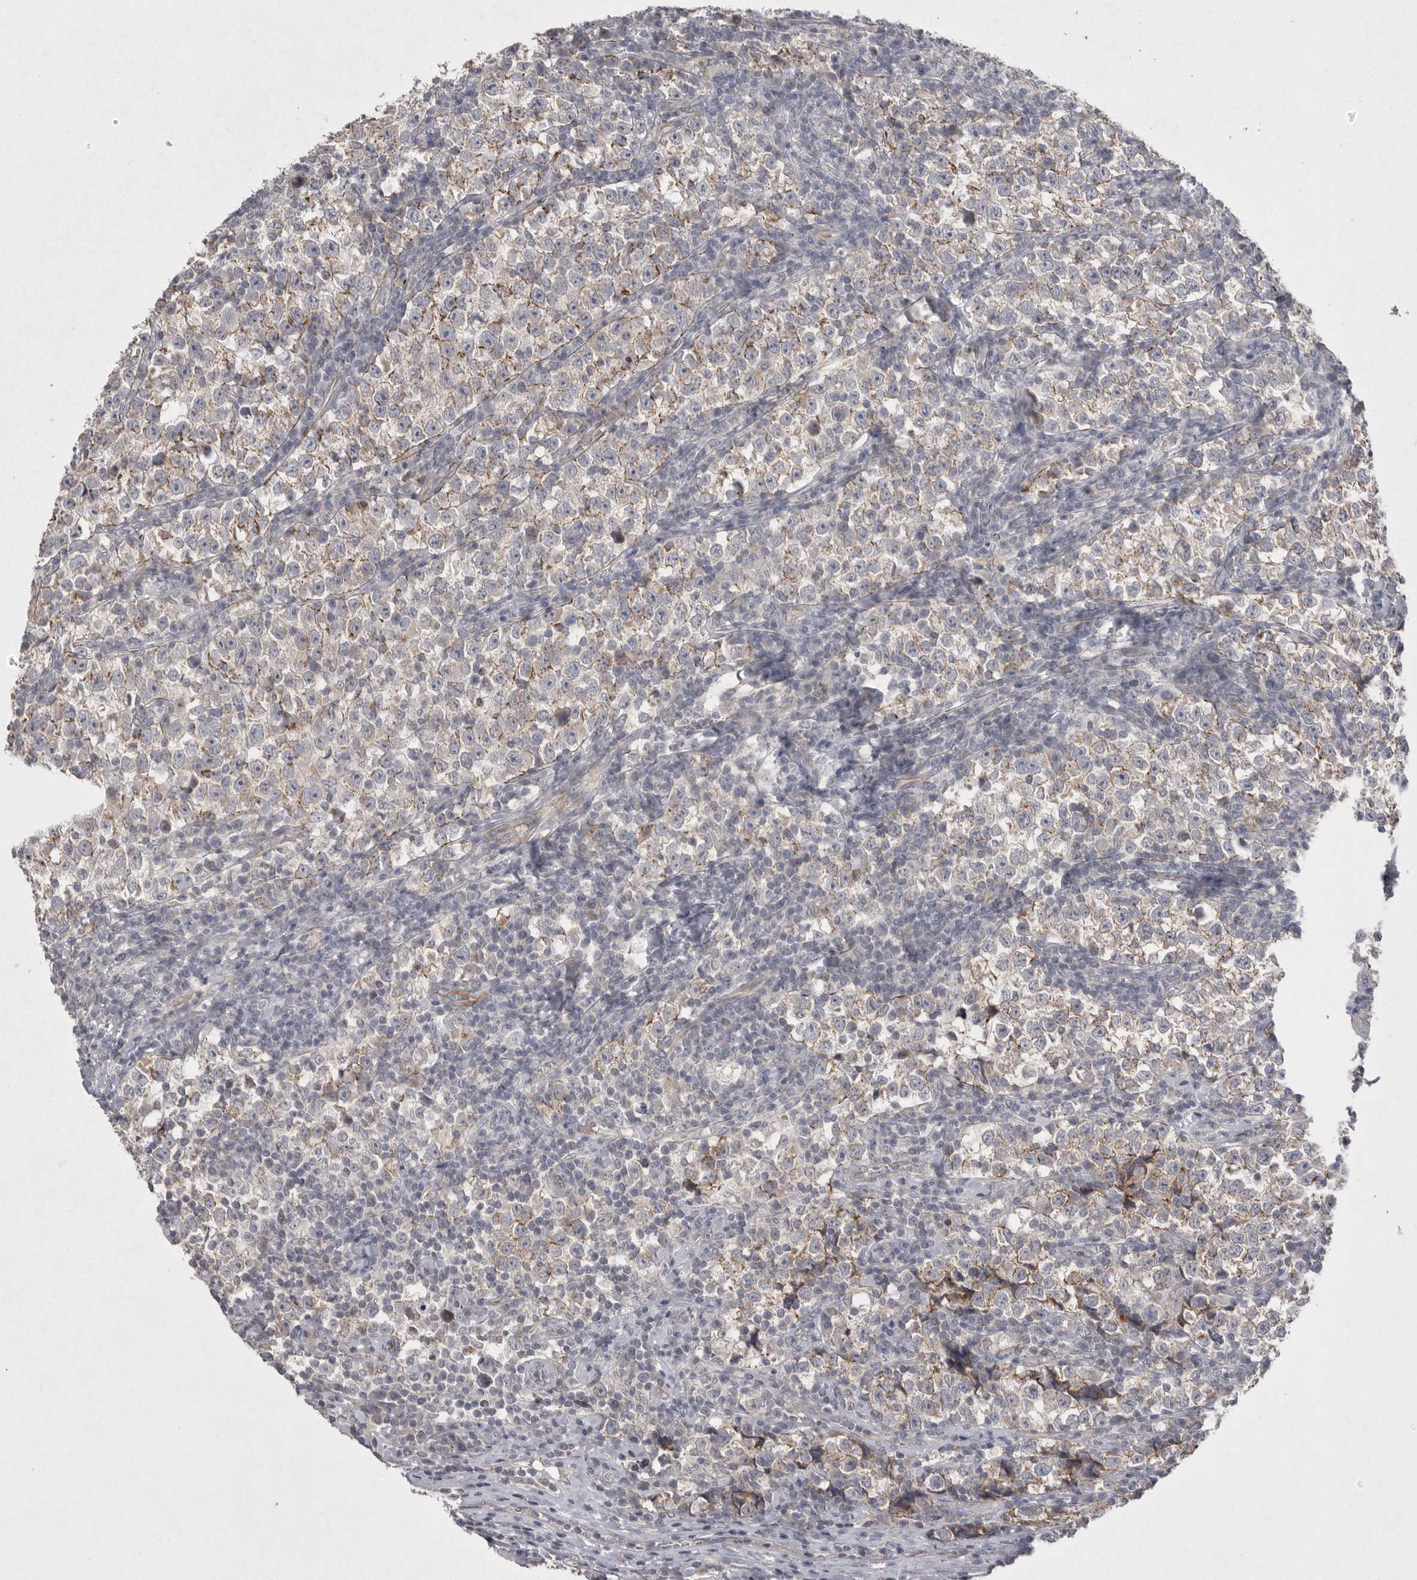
{"staining": {"intensity": "moderate", "quantity": "<25%", "location": "cytoplasmic/membranous"}, "tissue": "testis cancer", "cell_type": "Tumor cells", "image_type": "cancer", "snomed": [{"axis": "morphology", "description": "Normal tissue, NOS"}, {"axis": "morphology", "description": "Seminoma, NOS"}, {"axis": "topography", "description": "Testis"}], "caption": "Seminoma (testis) was stained to show a protein in brown. There is low levels of moderate cytoplasmic/membranous expression in about <25% of tumor cells.", "gene": "VANGL2", "patient": {"sex": "male", "age": 43}}